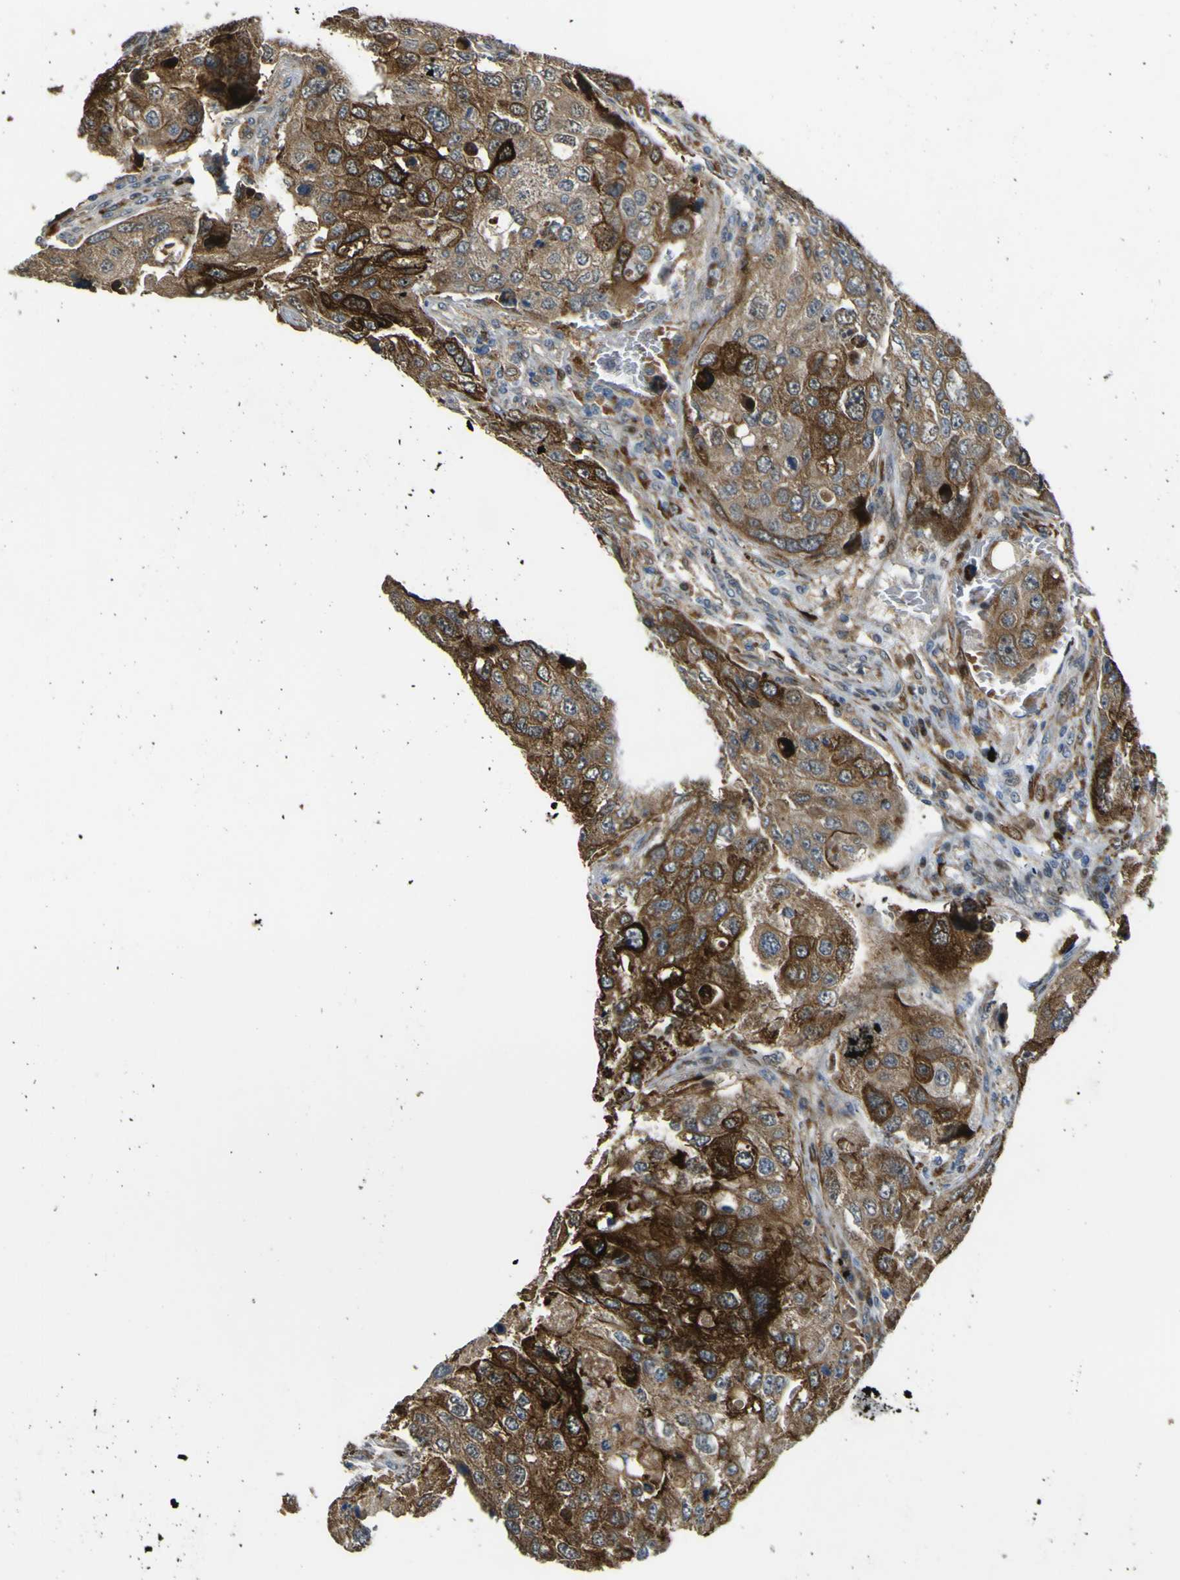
{"staining": {"intensity": "strong", "quantity": ">75%", "location": "cytoplasmic/membranous"}, "tissue": "urothelial cancer", "cell_type": "Tumor cells", "image_type": "cancer", "snomed": [{"axis": "morphology", "description": "Urothelial carcinoma, High grade"}, {"axis": "topography", "description": "Lymph node"}, {"axis": "topography", "description": "Urinary bladder"}], "caption": "Protein staining demonstrates strong cytoplasmic/membranous staining in approximately >75% of tumor cells in urothelial carcinoma (high-grade).", "gene": "LBHD1", "patient": {"sex": "male", "age": 51}}